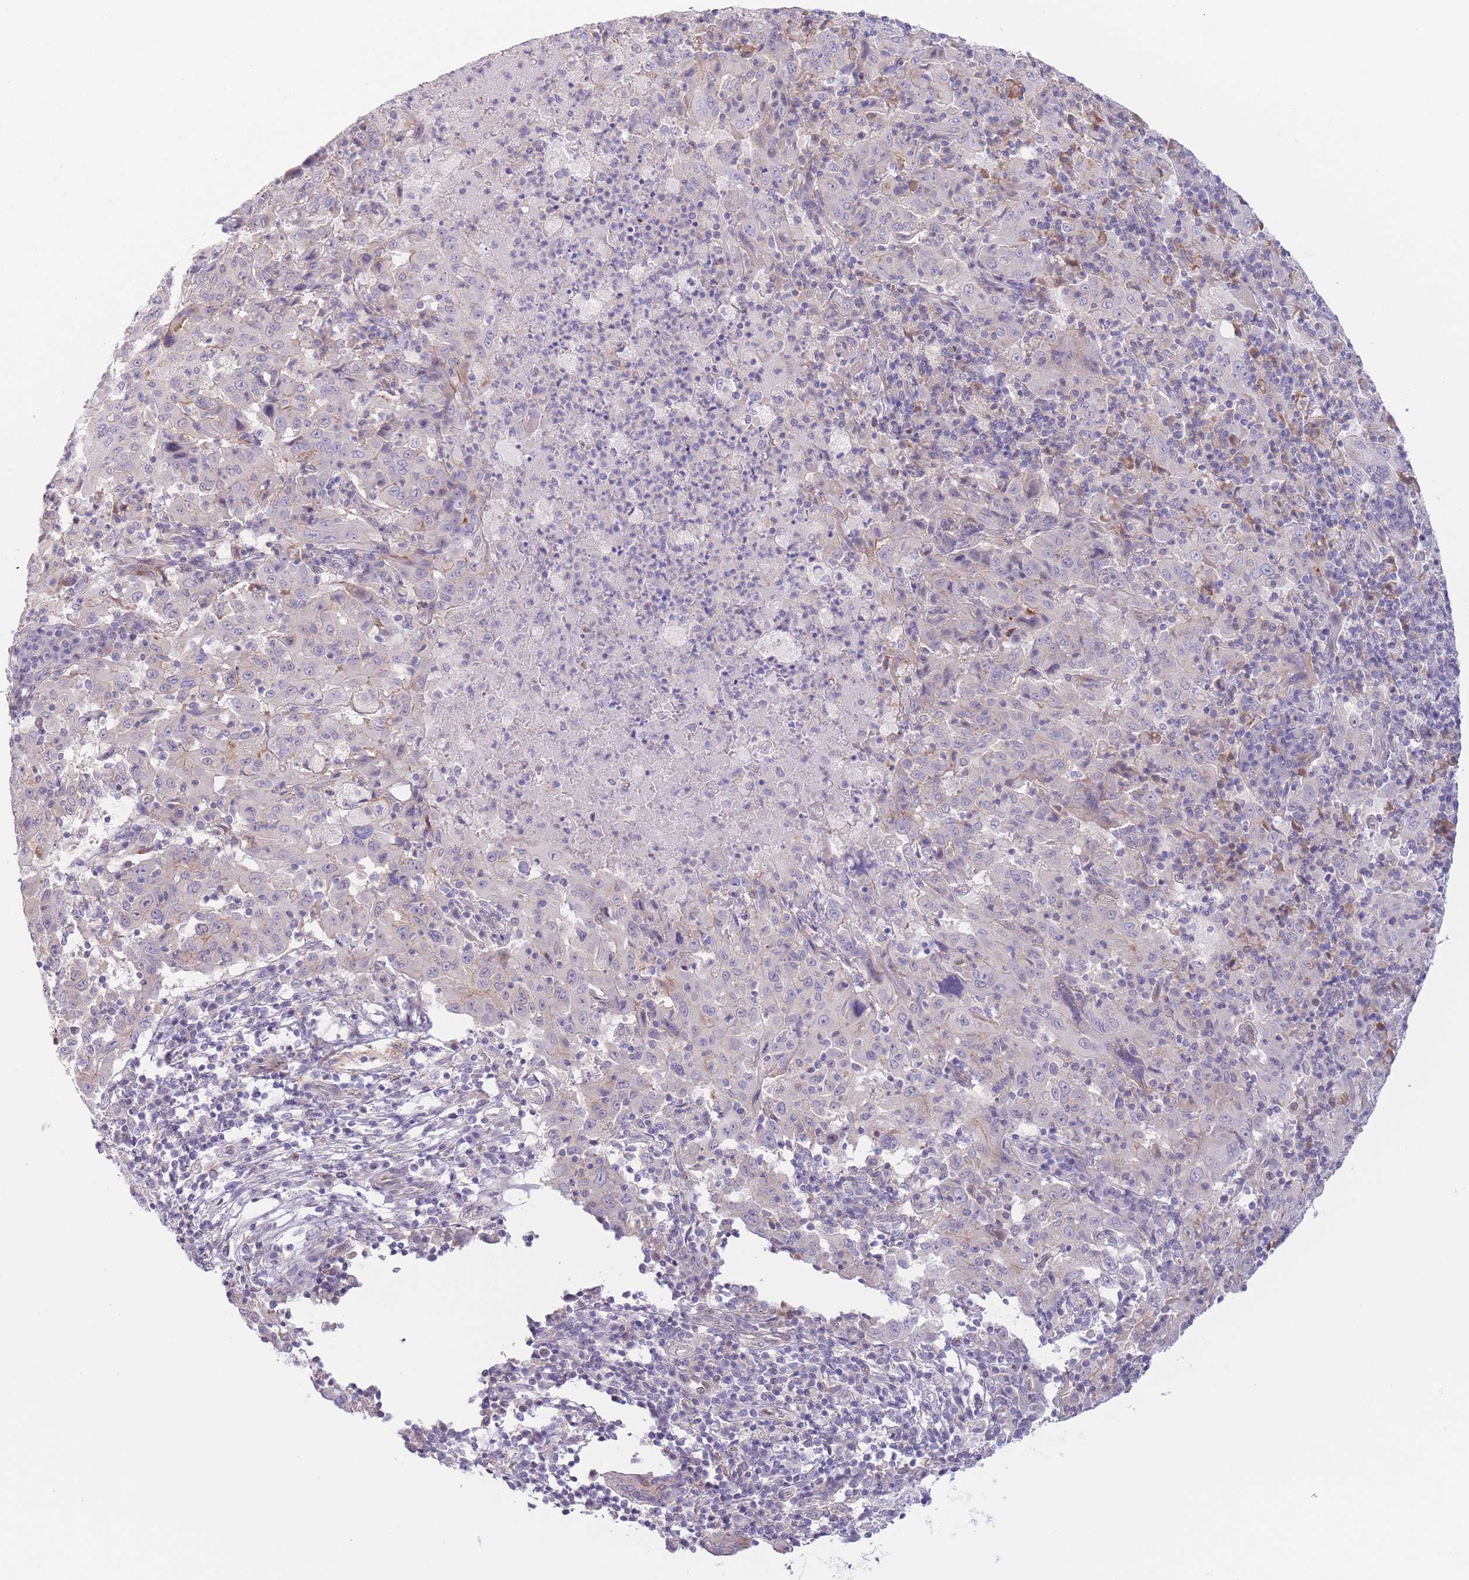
{"staining": {"intensity": "negative", "quantity": "none", "location": "none"}, "tissue": "pancreatic cancer", "cell_type": "Tumor cells", "image_type": "cancer", "snomed": [{"axis": "morphology", "description": "Adenocarcinoma, NOS"}, {"axis": "topography", "description": "Pancreas"}], "caption": "High power microscopy micrograph of an immunohistochemistry (IHC) histopathology image of pancreatic cancer (adenocarcinoma), revealing no significant staining in tumor cells.", "gene": "C9orf152", "patient": {"sex": "male", "age": 63}}